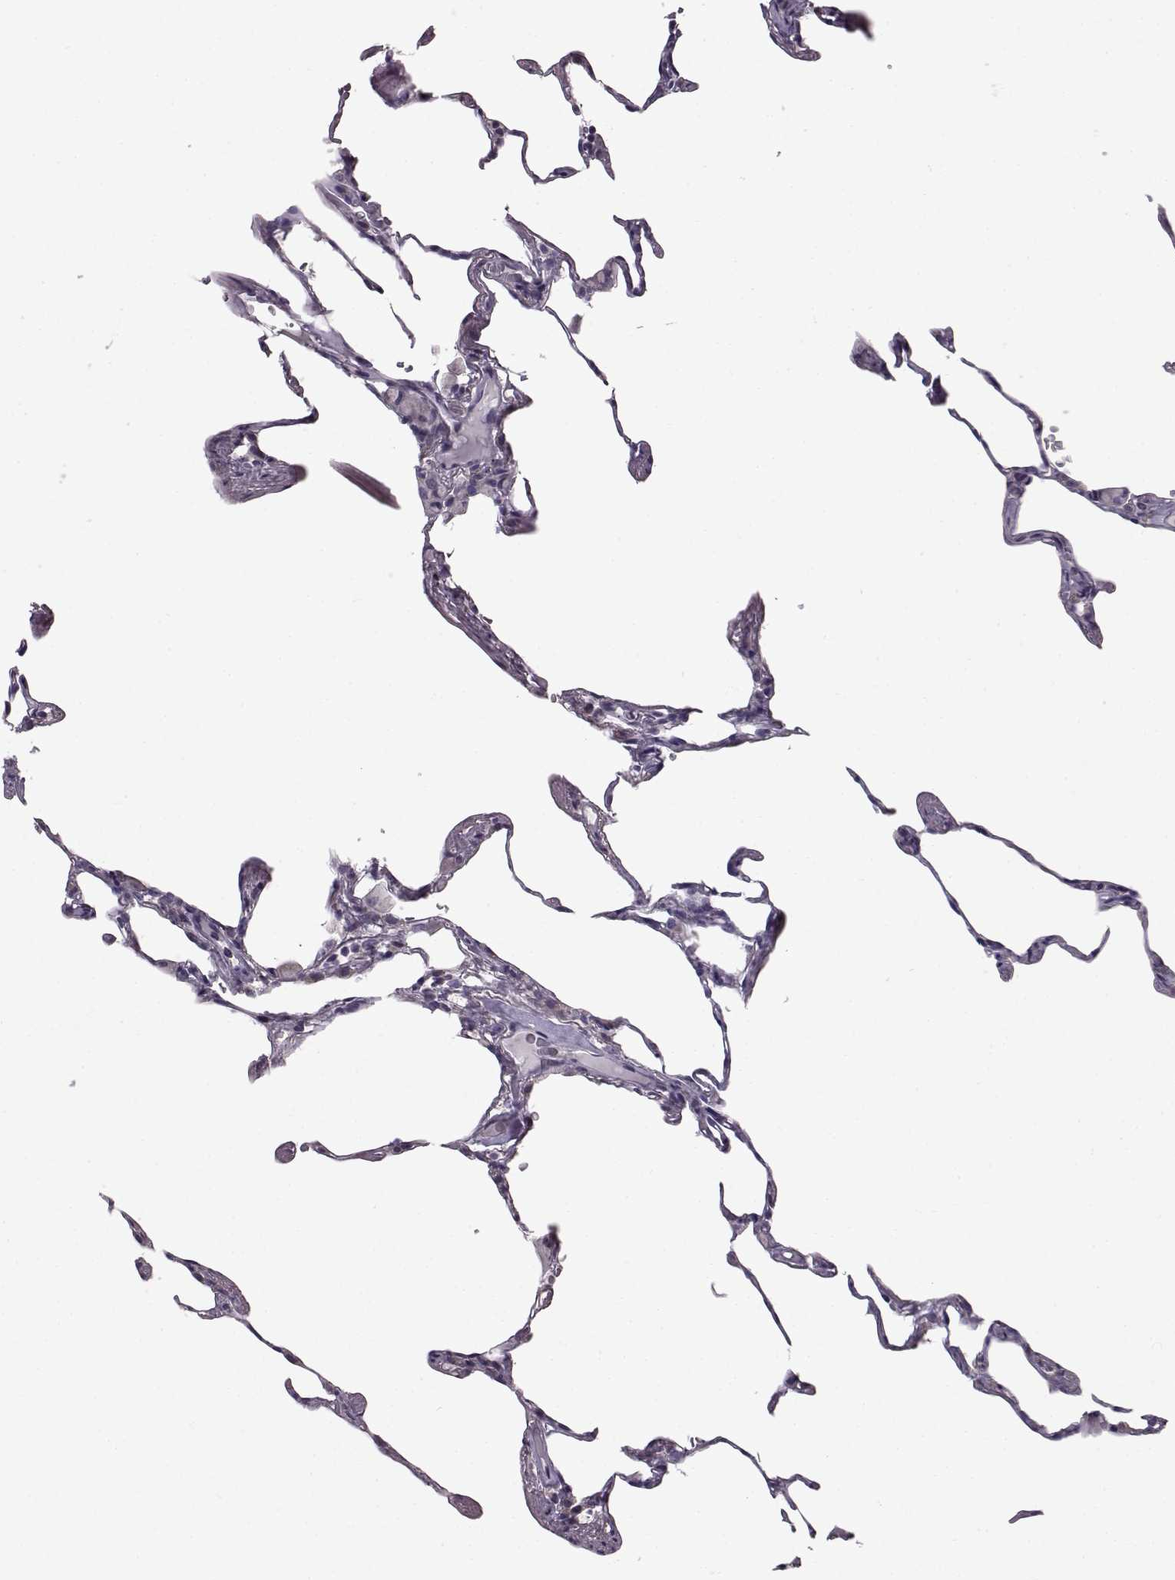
{"staining": {"intensity": "negative", "quantity": "none", "location": "none"}, "tissue": "lung", "cell_type": "Alveolar cells", "image_type": "normal", "snomed": [{"axis": "morphology", "description": "Normal tissue, NOS"}, {"axis": "topography", "description": "Lung"}], "caption": "IHC histopathology image of normal human lung stained for a protein (brown), which exhibits no expression in alveolar cells.", "gene": "ADGRG2", "patient": {"sex": "female", "age": 57}}